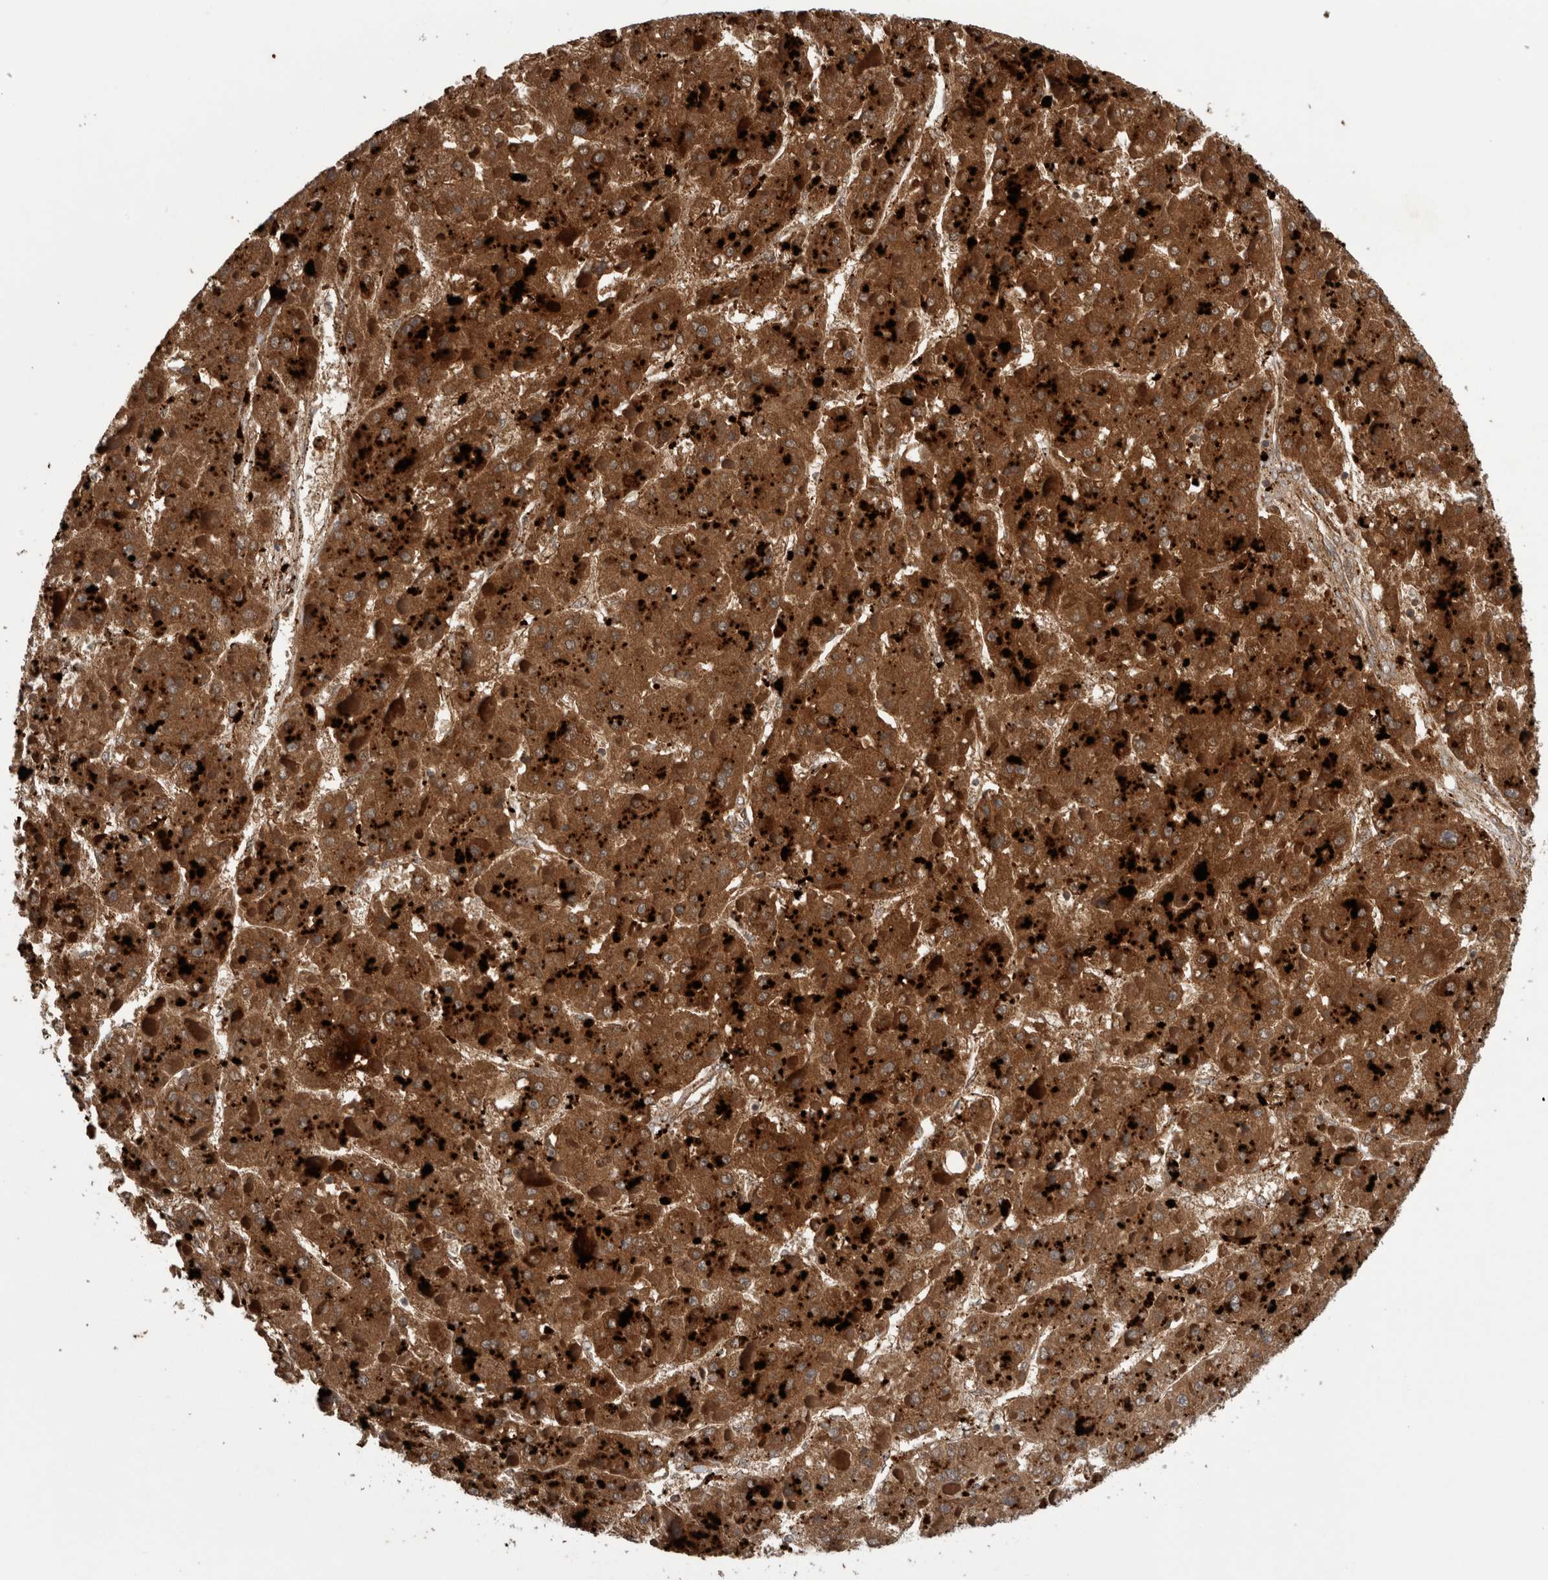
{"staining": {"intensity": "strong", "quantity": ">75%", "location": "cytoplasmic/membranous"}, "tissue": "liver cancer", "cell_type": "Tumor cells", "image_type": "cancer", "snomed": [{"axis": "morphology", "description": "Carcinoma, Hepatocellular, NOS"}, {"axis": "topography", "description": "Liver"}], "caption": "Liver hepatocellular carcinoma stained with a protein marker reveals strong staining in tumor cells.", "gene": "CTSZ", "patient": {"sex": "female", "age": 73}}